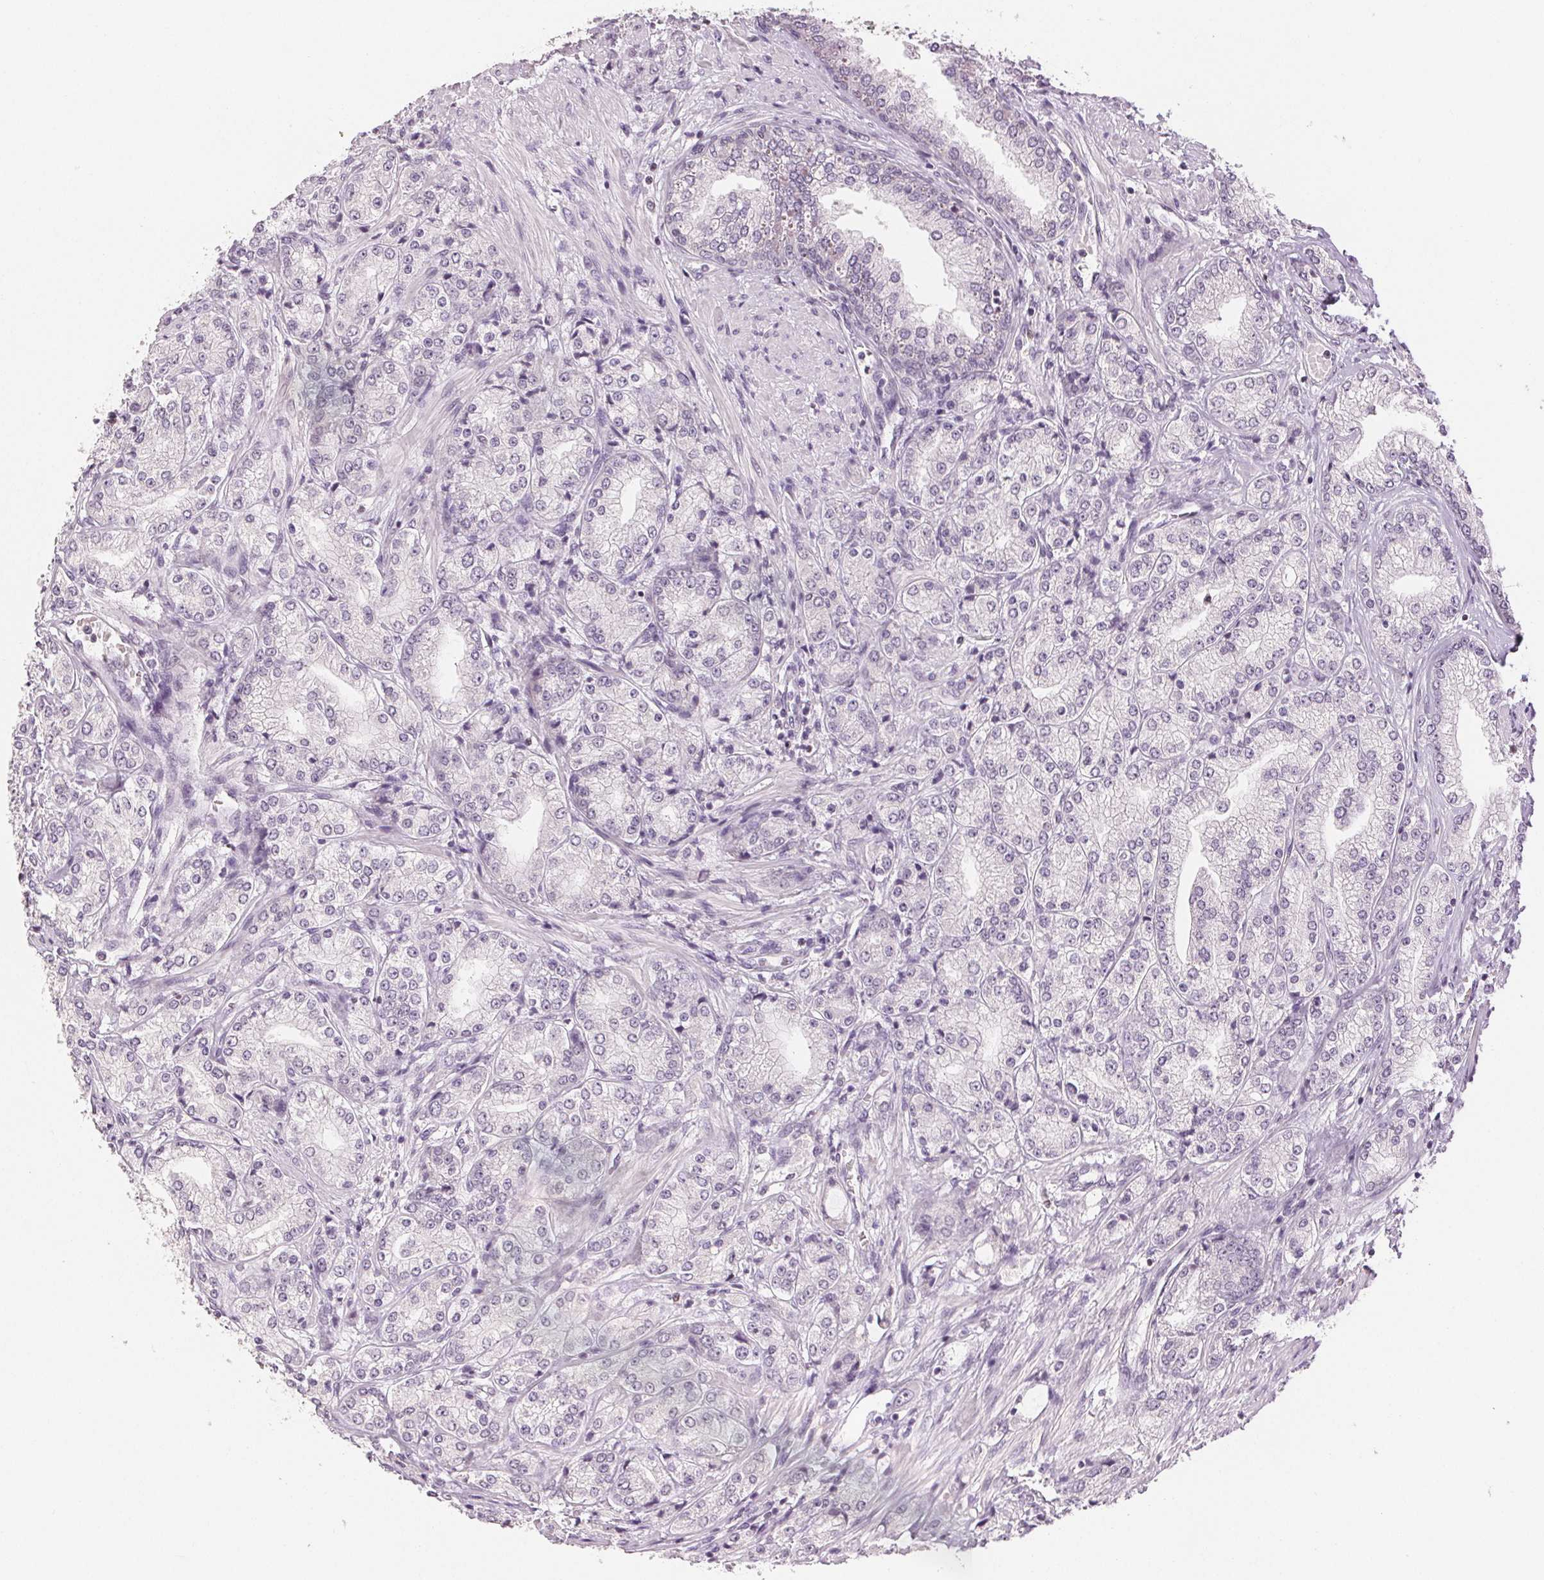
{"staining": {"intensity": "negative", "quantity": "none", "location": "none"}, "tissue": "prostate cancer", "cell_type": "Tumor cells", "image_type": "cancer", "snomed": [{"axis": "morphology", "description": "Adenocarcinoma, NOS"}, {"axis": "topography", "description": "Prostate"}], "caption": "A histopathology image of human prostate cancer is negative for staining in tumor cells.", "gene": "RUNX2", "patient": {"sex": "male", "age": 63}}